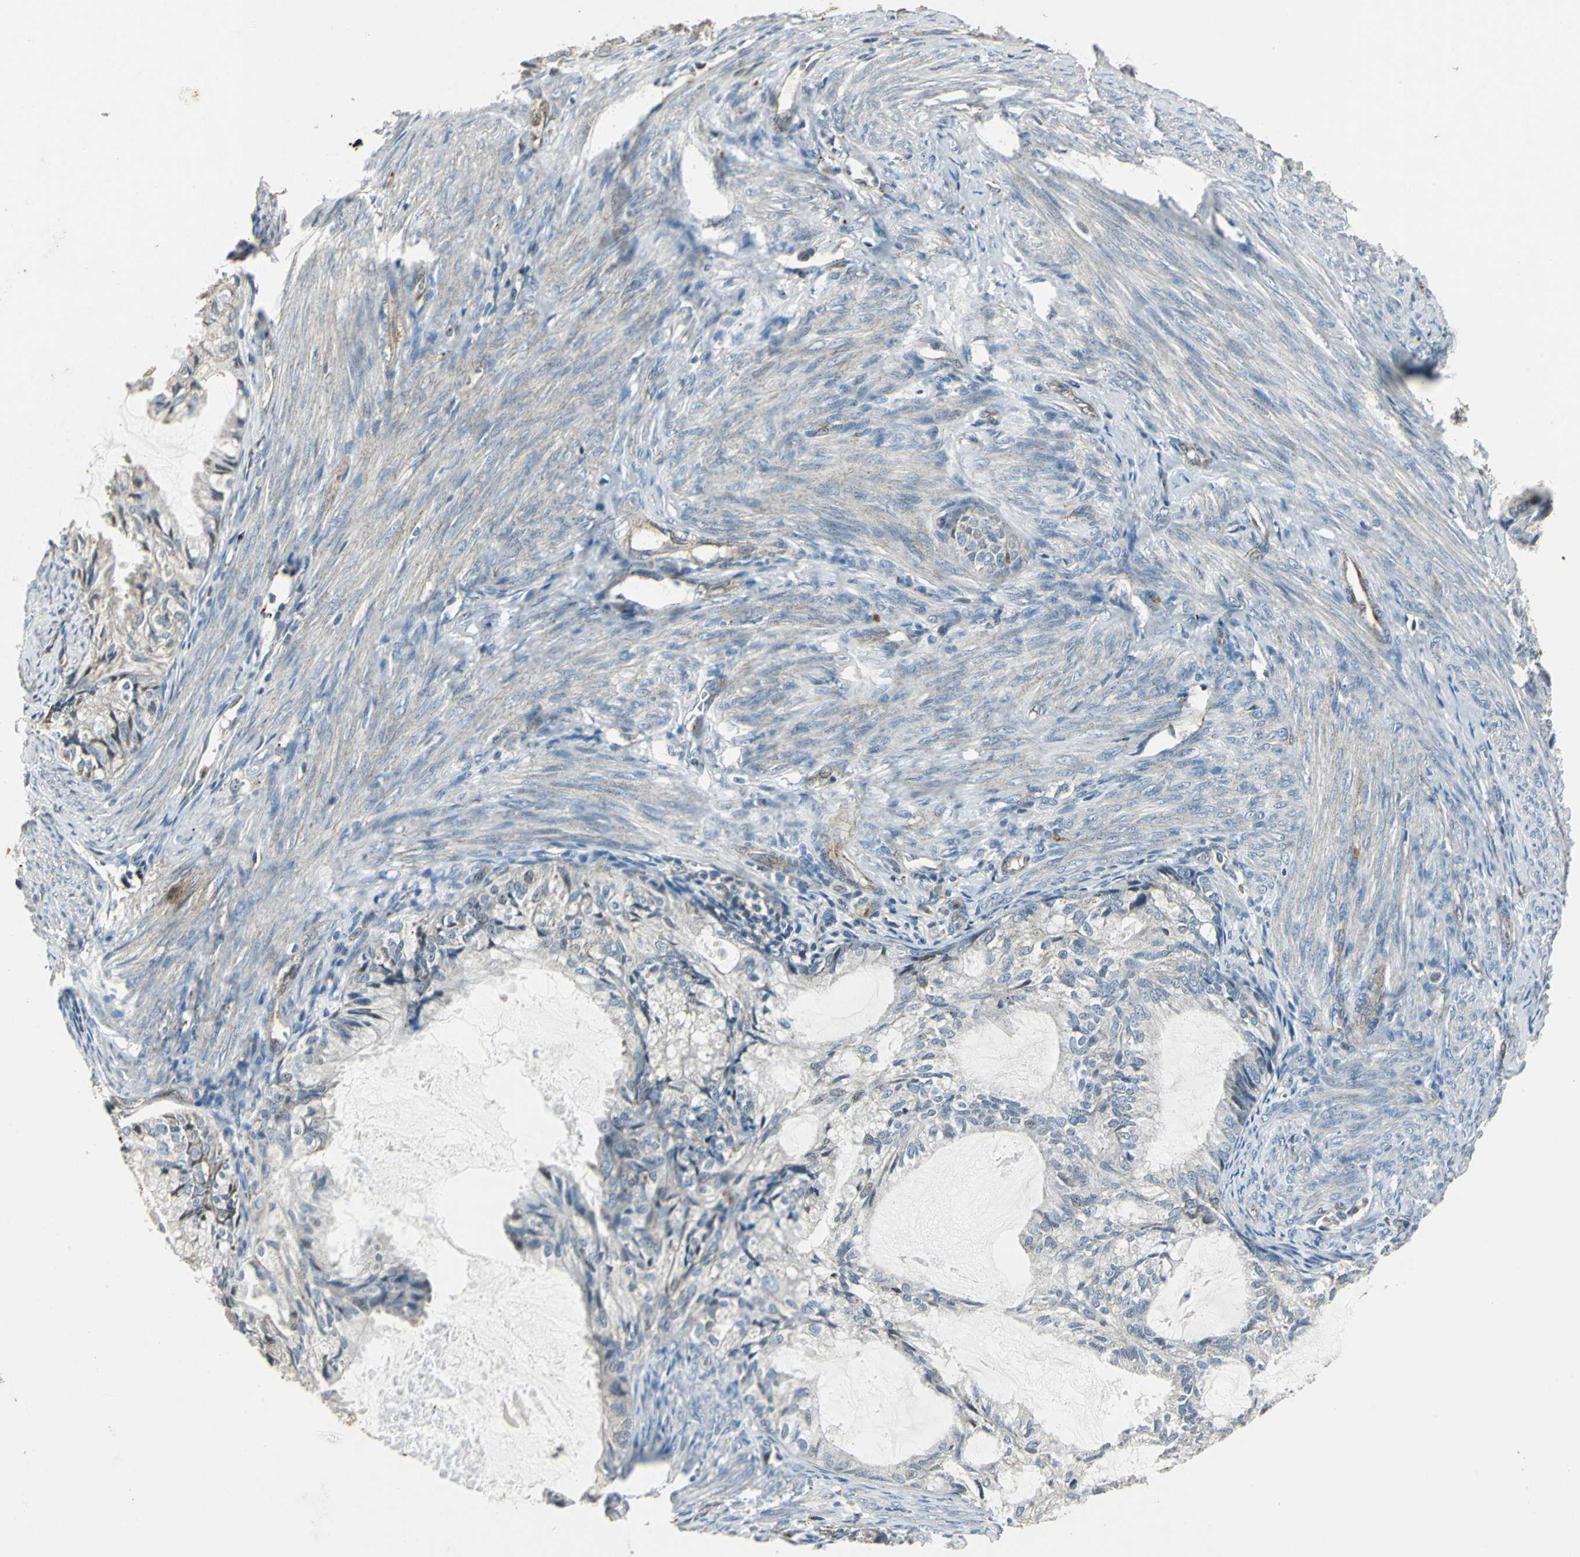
{"staining": {"intensity": "negative", "quantity": "none", "location": "none"}, "tissue": "cervical cancer", "cell_type": "Tumor cells", "image_type": "cancer", "snomed": [{"axis": "morphology", "description": "Normal tissue, NOS"}, {"axis": "morphology", "description": "Adenocarcinoma, NOS"}, {"axis": "topography", "description": "Cervix"}, {"axis": "topography", "description": "Endometrium"}], "caption": "This is a photomicrograph of immunohistochemistry staining of cervical adenocarcinoma, which shows no positivity in tumor cells.", "gene": "DNAJB4", "patient": {"sex": "female", "age": 86}}